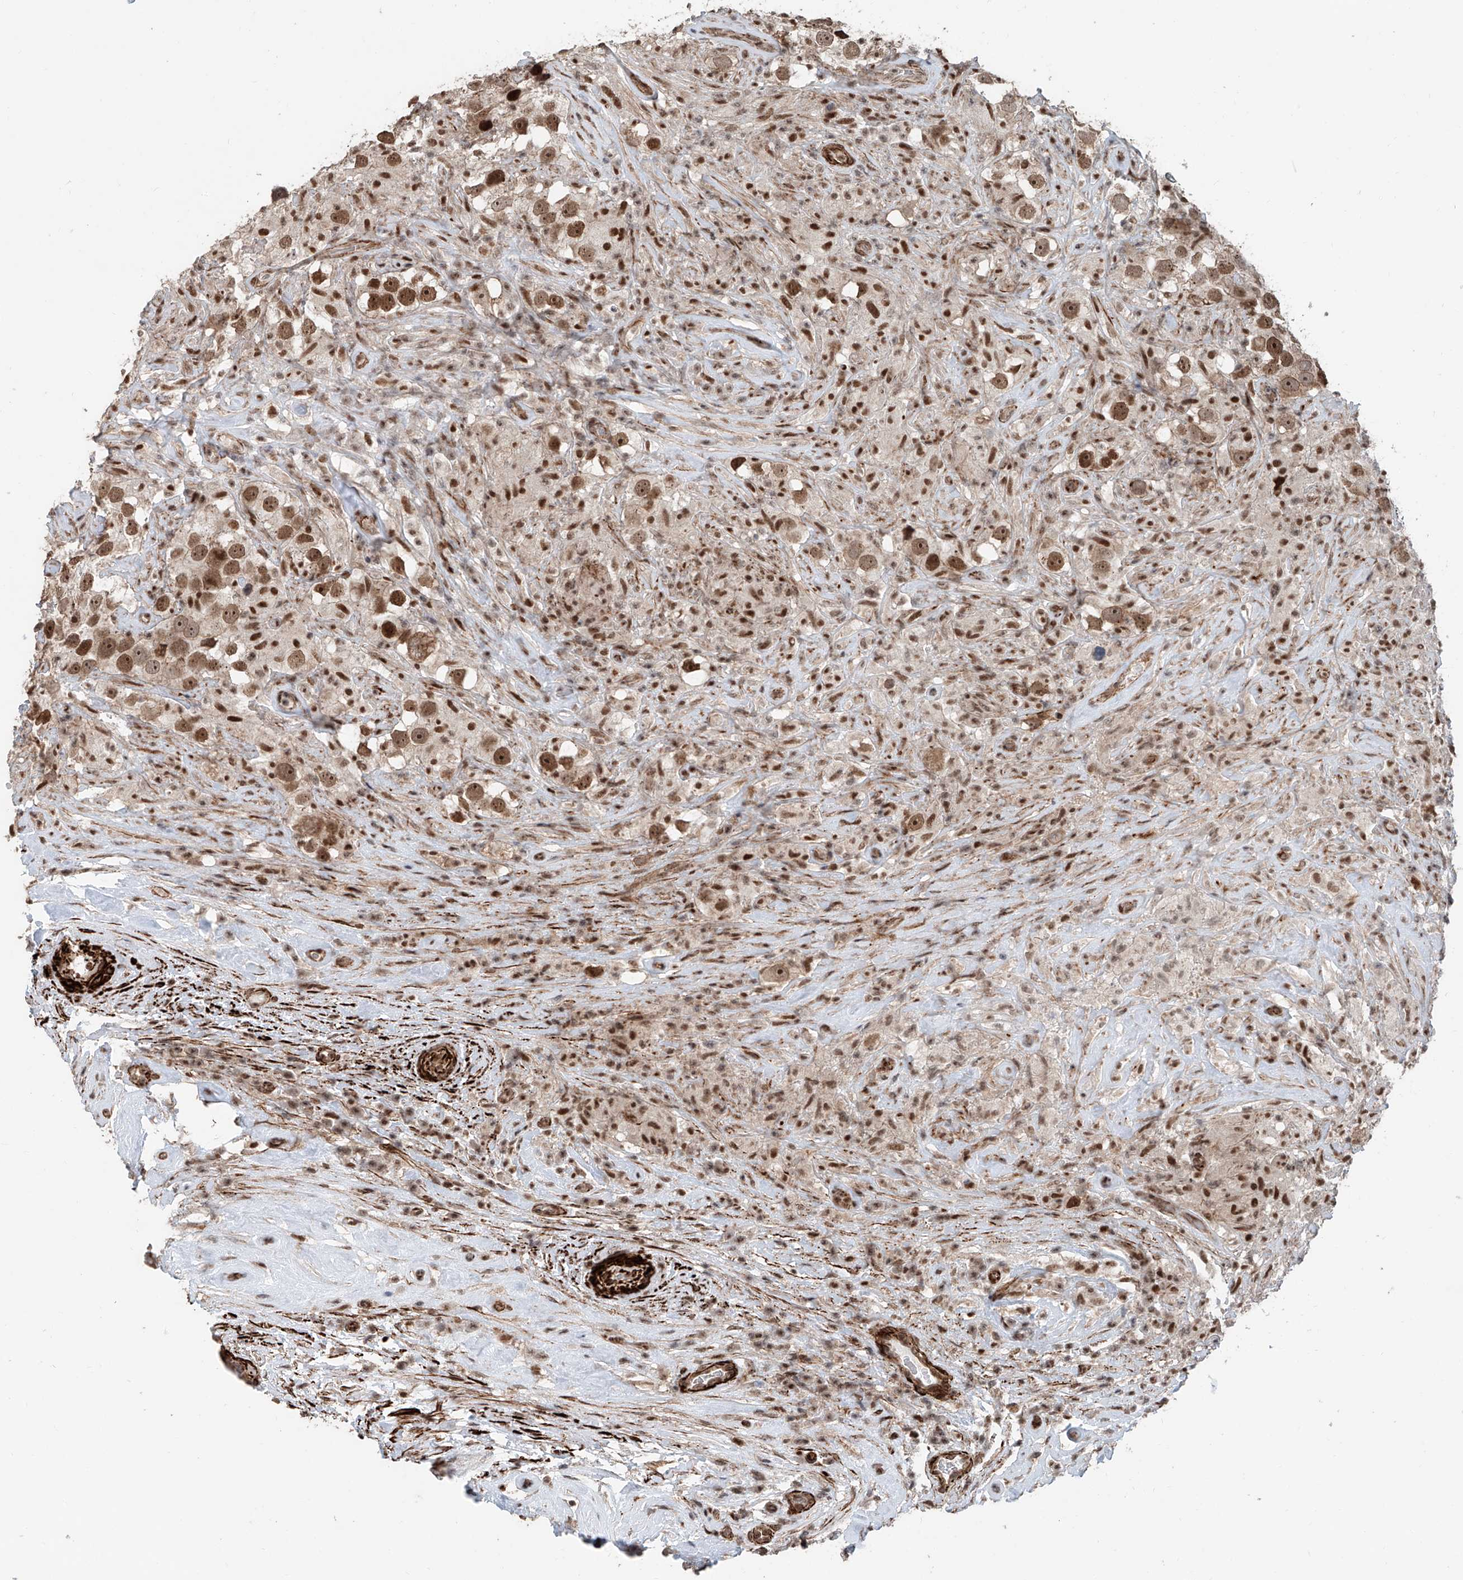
{"staining": {"intensity": "moderate", "quantity": ">75%", "location": "nuclear"}, "tissue": "testis cancer", "cell_type": "Tumor cells", "image_type": "cancer", "snomed": [{"axis": "morphology", "description": "Seminoma, NOS"}, {"axis": "topography", "description": "Testis"}], "caption": "Immunohistochemistry (IHC) micrograph of neoplastic tissue: testis seminoma stained using IHC demonstrates medium levels of moderate protein expression localized specifically in the nuclear of tumor cells, appearing as a nuclear brown color.", "gene": "SDE2", "patient": {"sex": "male", "age": 49}}